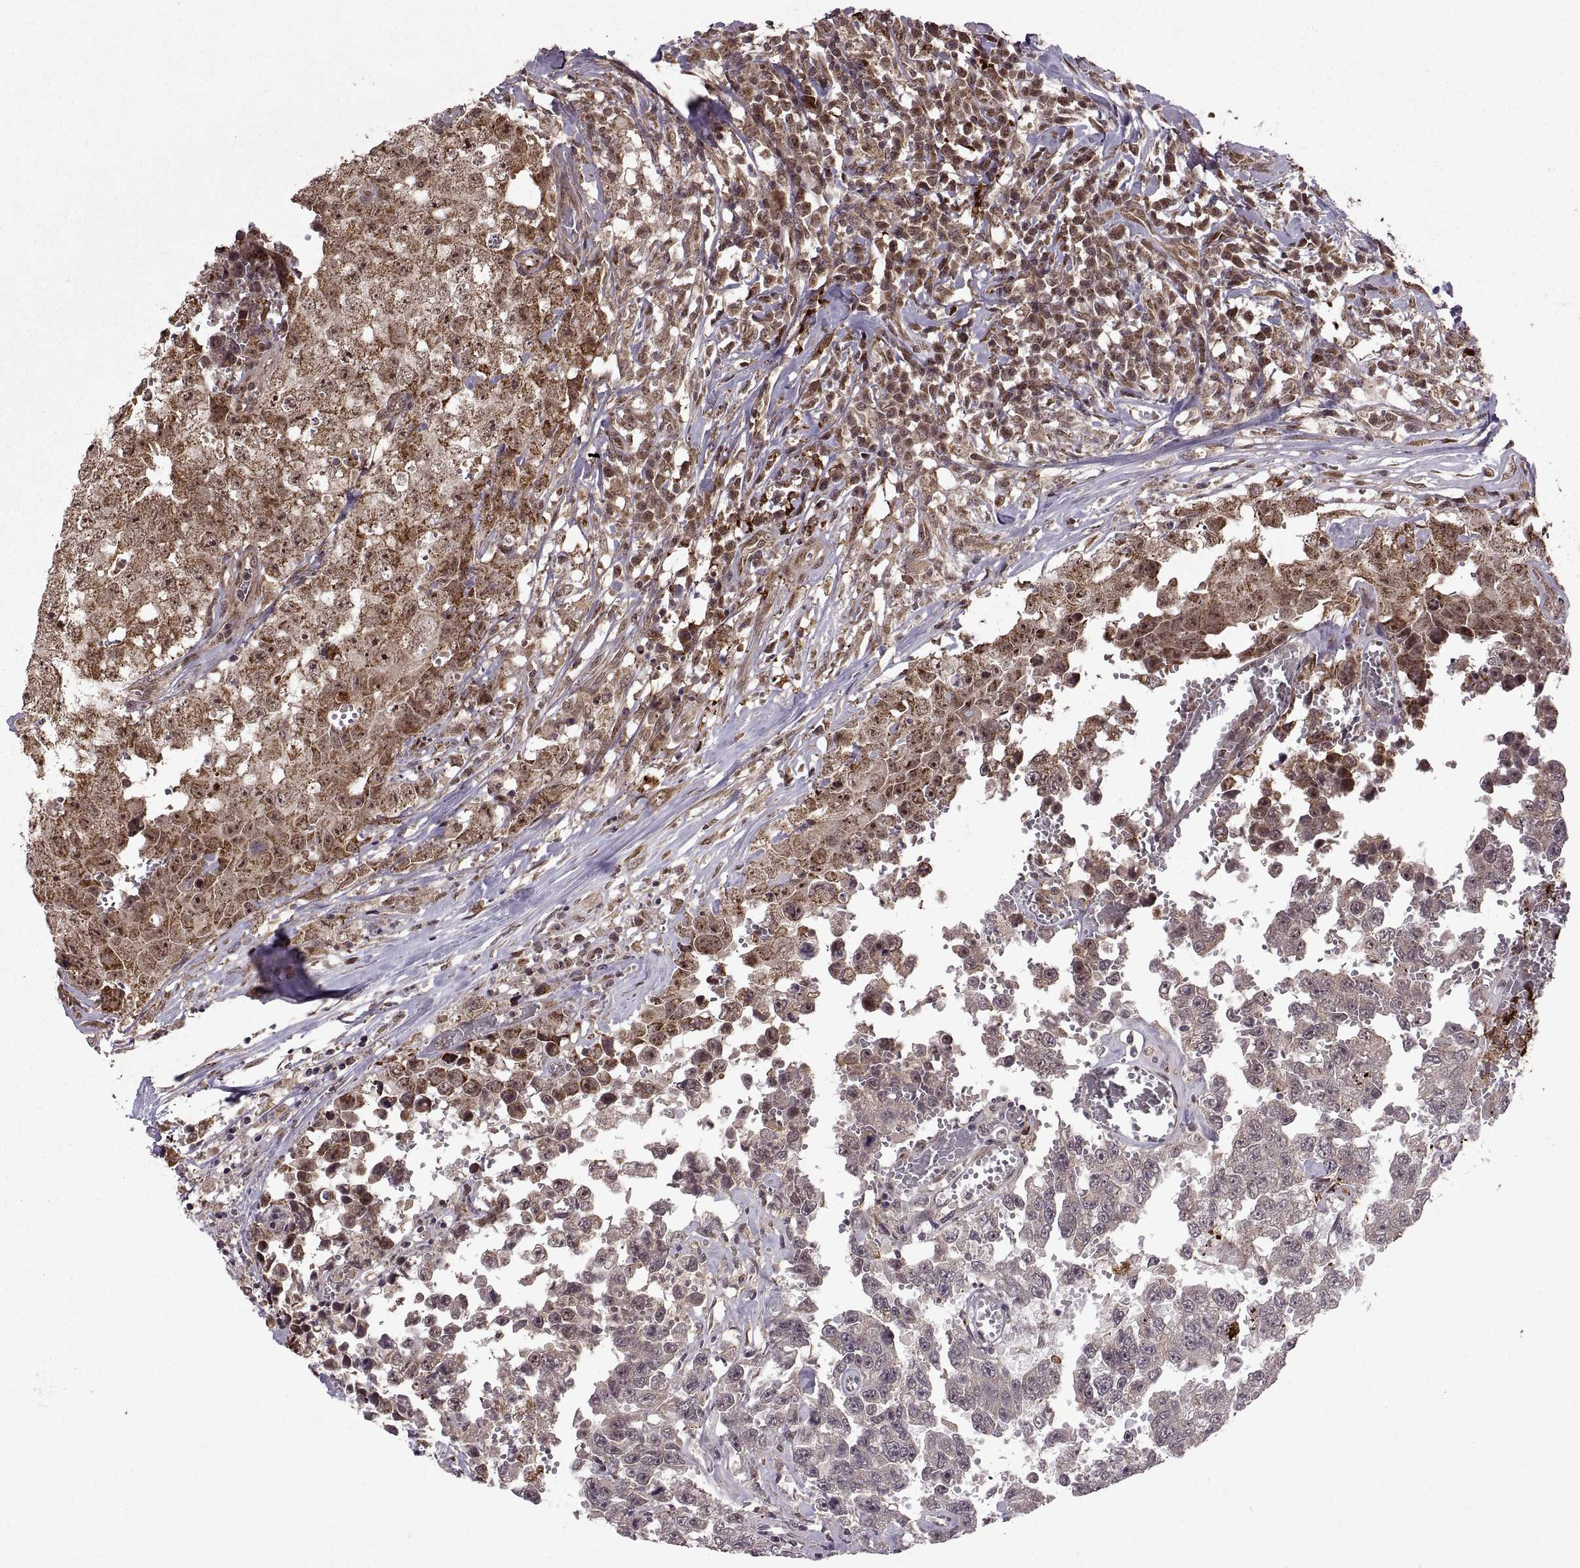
{"staining": {"intensity": "moderate", "quantity": ">75%", "location": "cytoplasmic/membranous,nuclear"}, "tissue": "testis cancer", "cell_type": "Tumor cells", "image_type": "cancer", "snomed": [{"axis": "morphology", "description": "Carcinoma, Embryonal, NOS"}, {"axis": "topography", "description": "Testis"}], "caption": "Human testis cancer (embryonal carcinoma) stained with a protein marker exhibits moderate staining in tumor cells.", "gene": "PTOV1", "patient": {"sex": "male", "age": 36}}